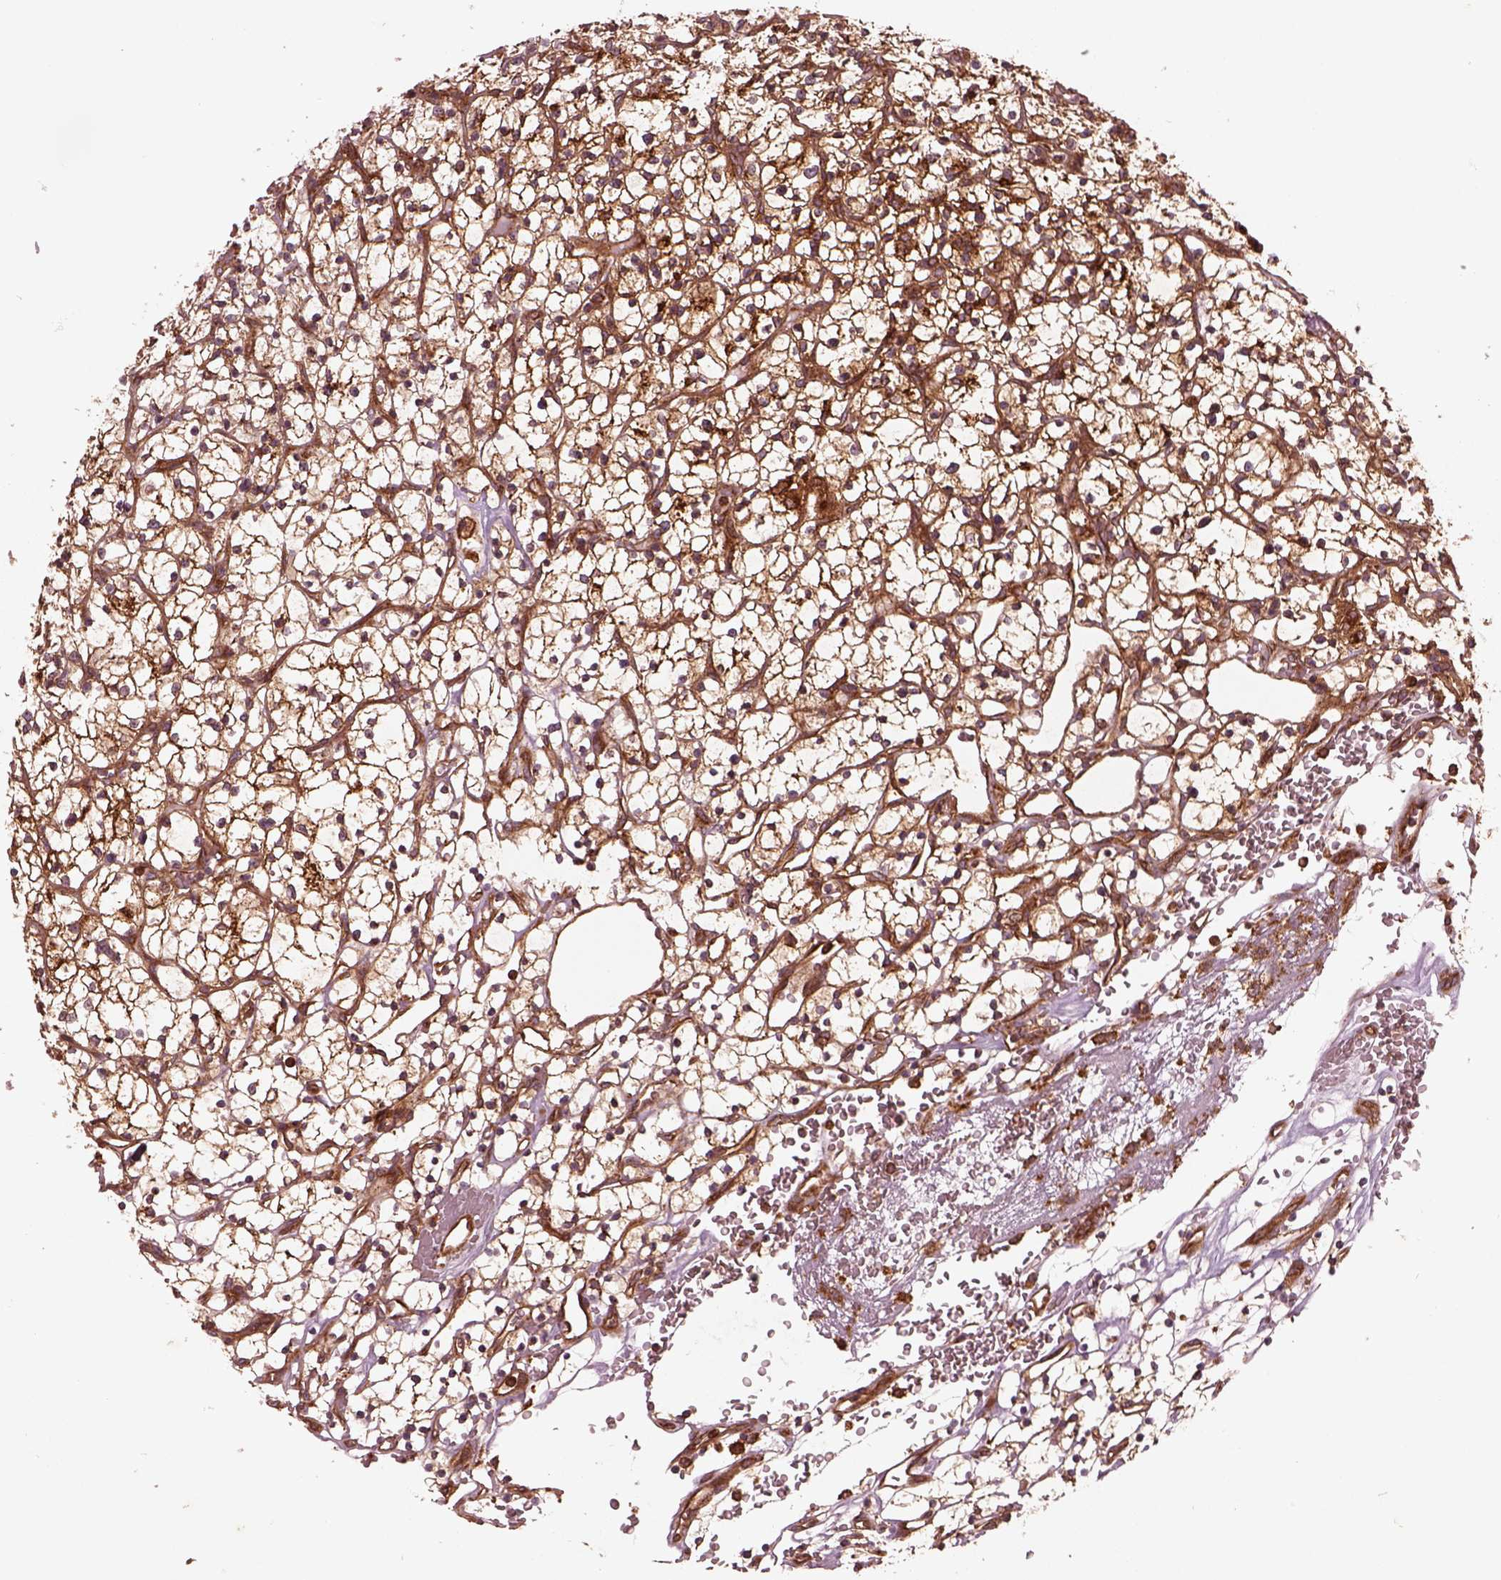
{"staining": {"intensity": "strong", "quantity": "25%-75%", "location": "cytoplasmic/membranous"}, "tissue": "renal cancer", "cell_type": "Tumor cells", "image_type": "cancer", "snomed": [{"axis": "morphology", "description": "Adenocarcinoma, NOS"}, {"axis": "topography", "description": "Kidney"}], "caption": "Strong cytoplasmic/membranous expression is present in about 25%-75% of tumor cells in renal cancer (adenocarcinoma).", "gene": "WASHC2A", "patient": {"sex": "female", "age": 64}}